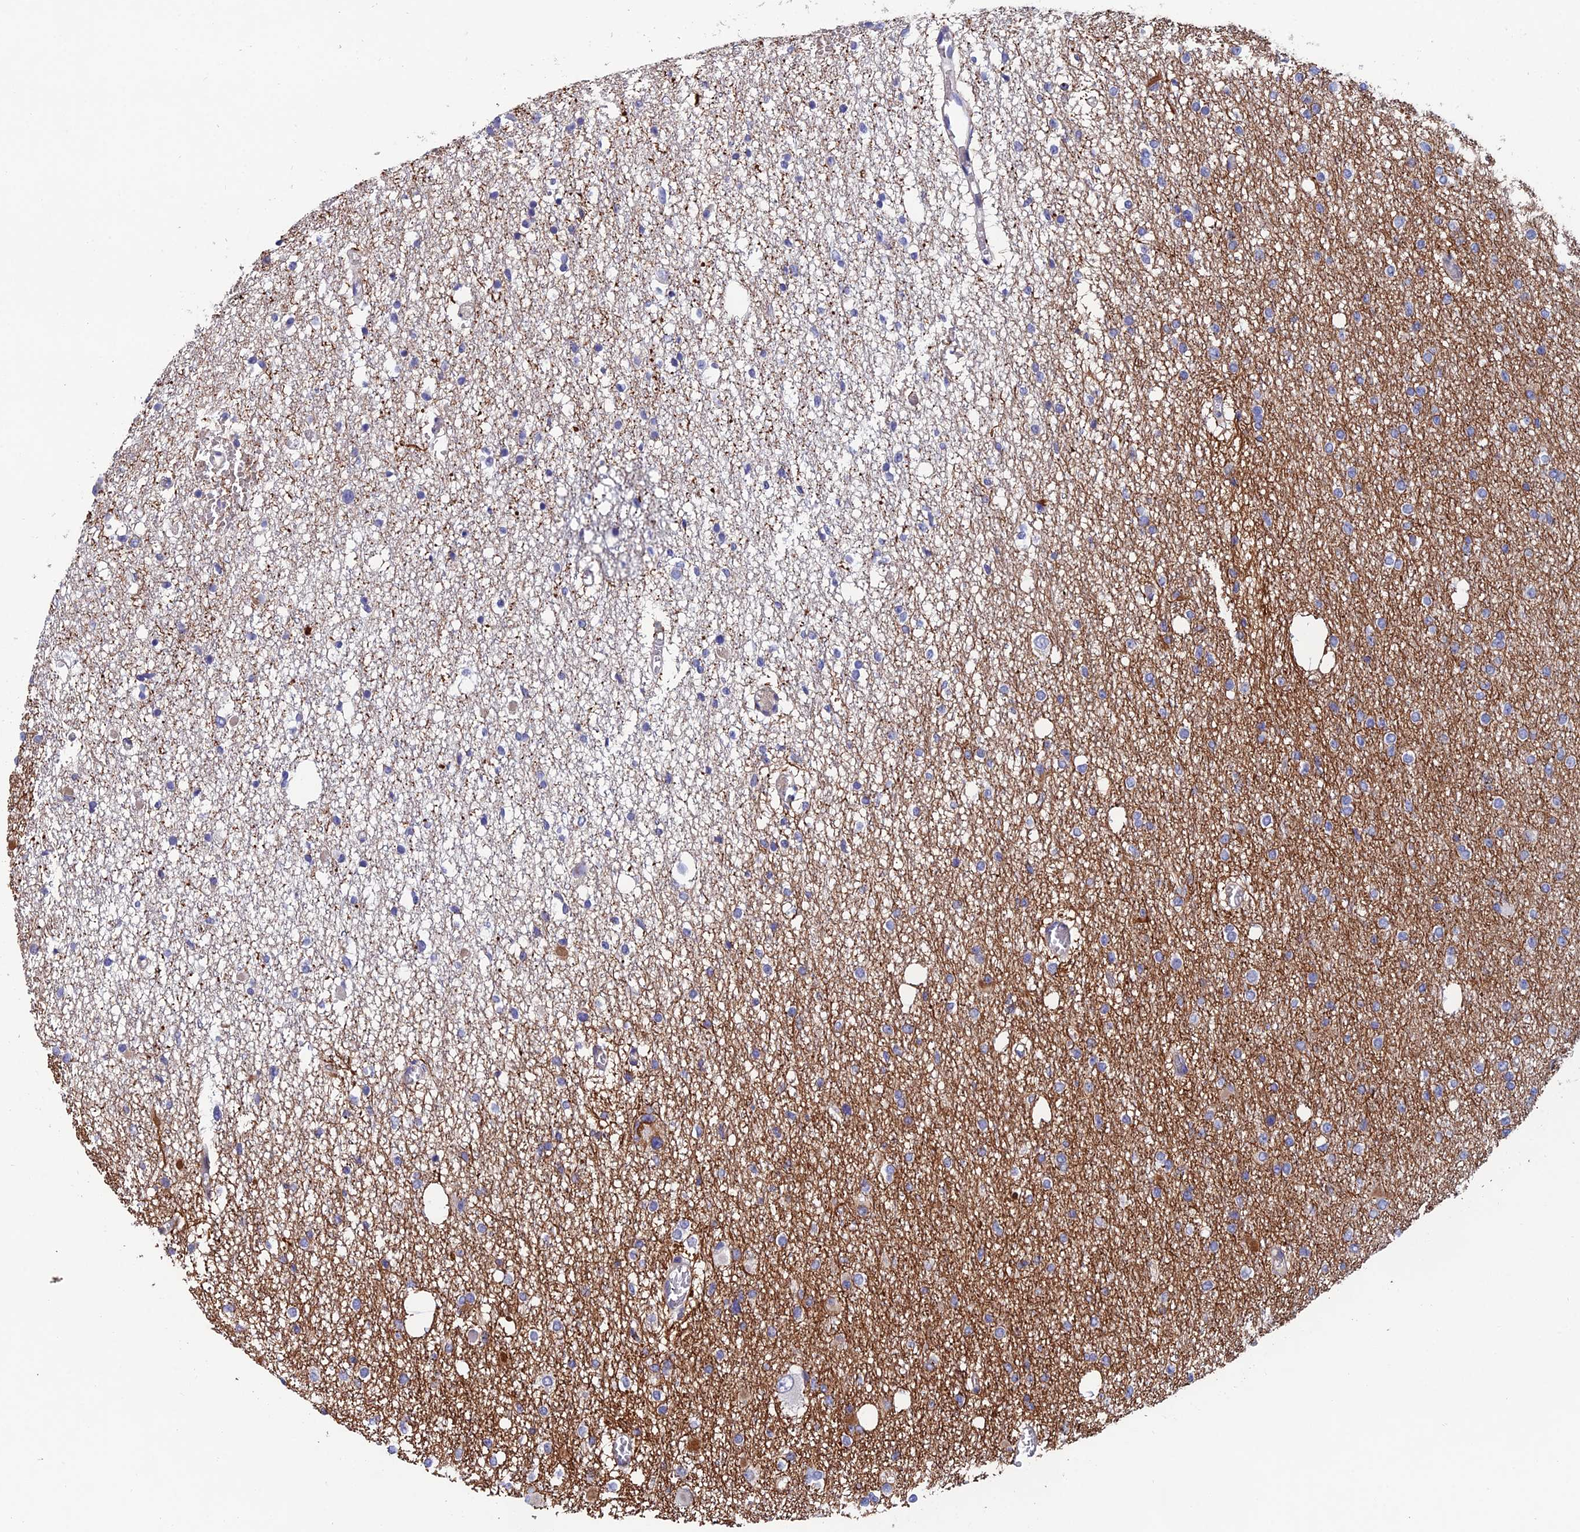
{"staining": {"intensity": "negative", "quantity": "none", "location": "none"}, "tissue": "glioma", "cell_type": "Tumor cells", "image_type": "cancer", "snomed": [{"axis": "morphology", "description": "Glioma, malignant, Low grade"}, {"axis": "topography", "description": "Brain"}], "caption": "DAB (3,3'-diaminobenzidine) immunohistochemical staining of glioma exhibits no significant expression in tumor cells.", "gene": "USP37", "patient": {"sex": "female", "age": 22}}